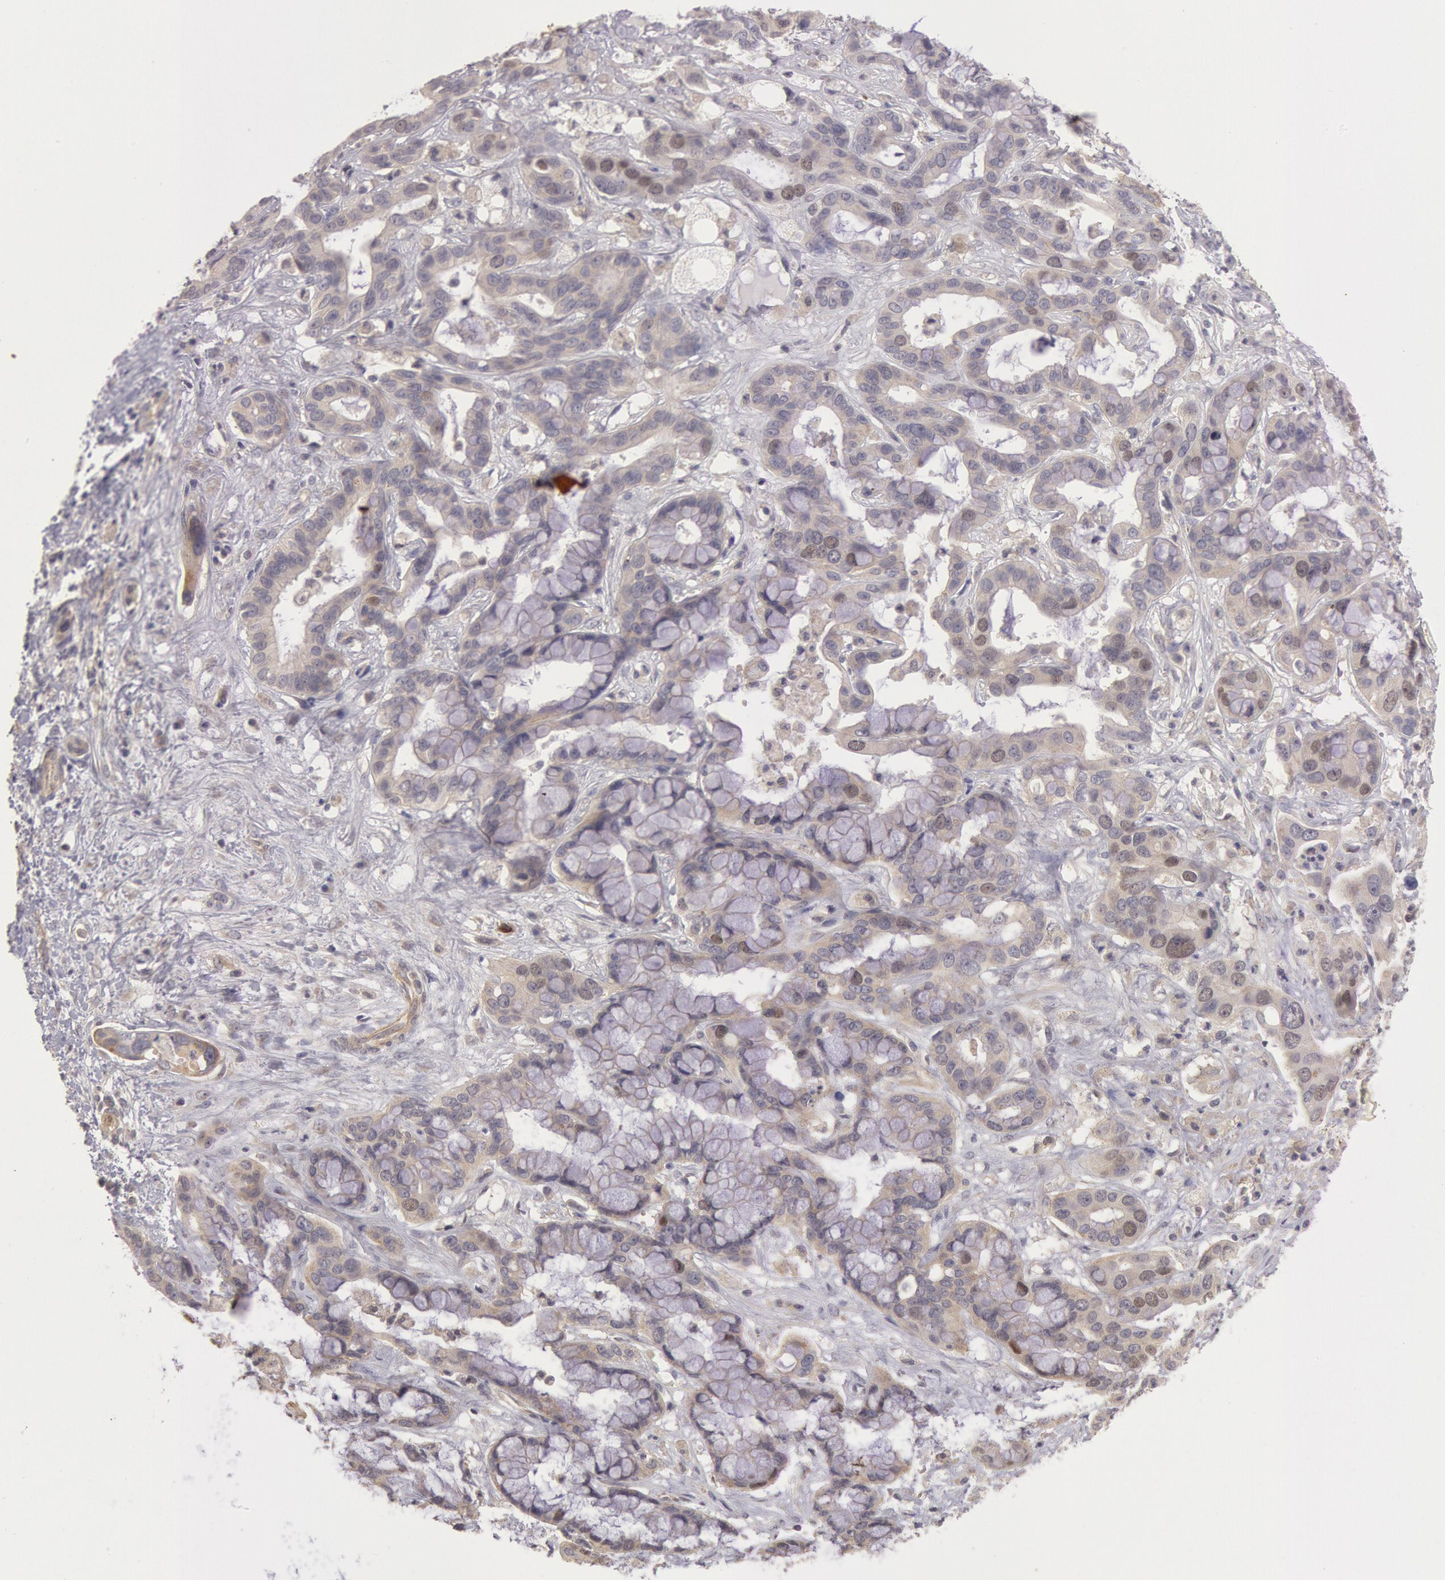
{"staining": {"intensity": "negative", "quantity": "none", "location": "none"}, "tissue": "liver cancer", "cell_type": "Tumor cells", "image_type": "cancer", "snomed": [{"axis": "morphology", "description": "Cholangiocarcinoma"}, {"axis": "topography", "description": "Liver"}], "caption": "Tumor cells are negative for brown protein staining in liver cancer (cholangiocarcinoma).", "gene": "AMOTL1", "patient": {"sex": "female", "age": 65}}